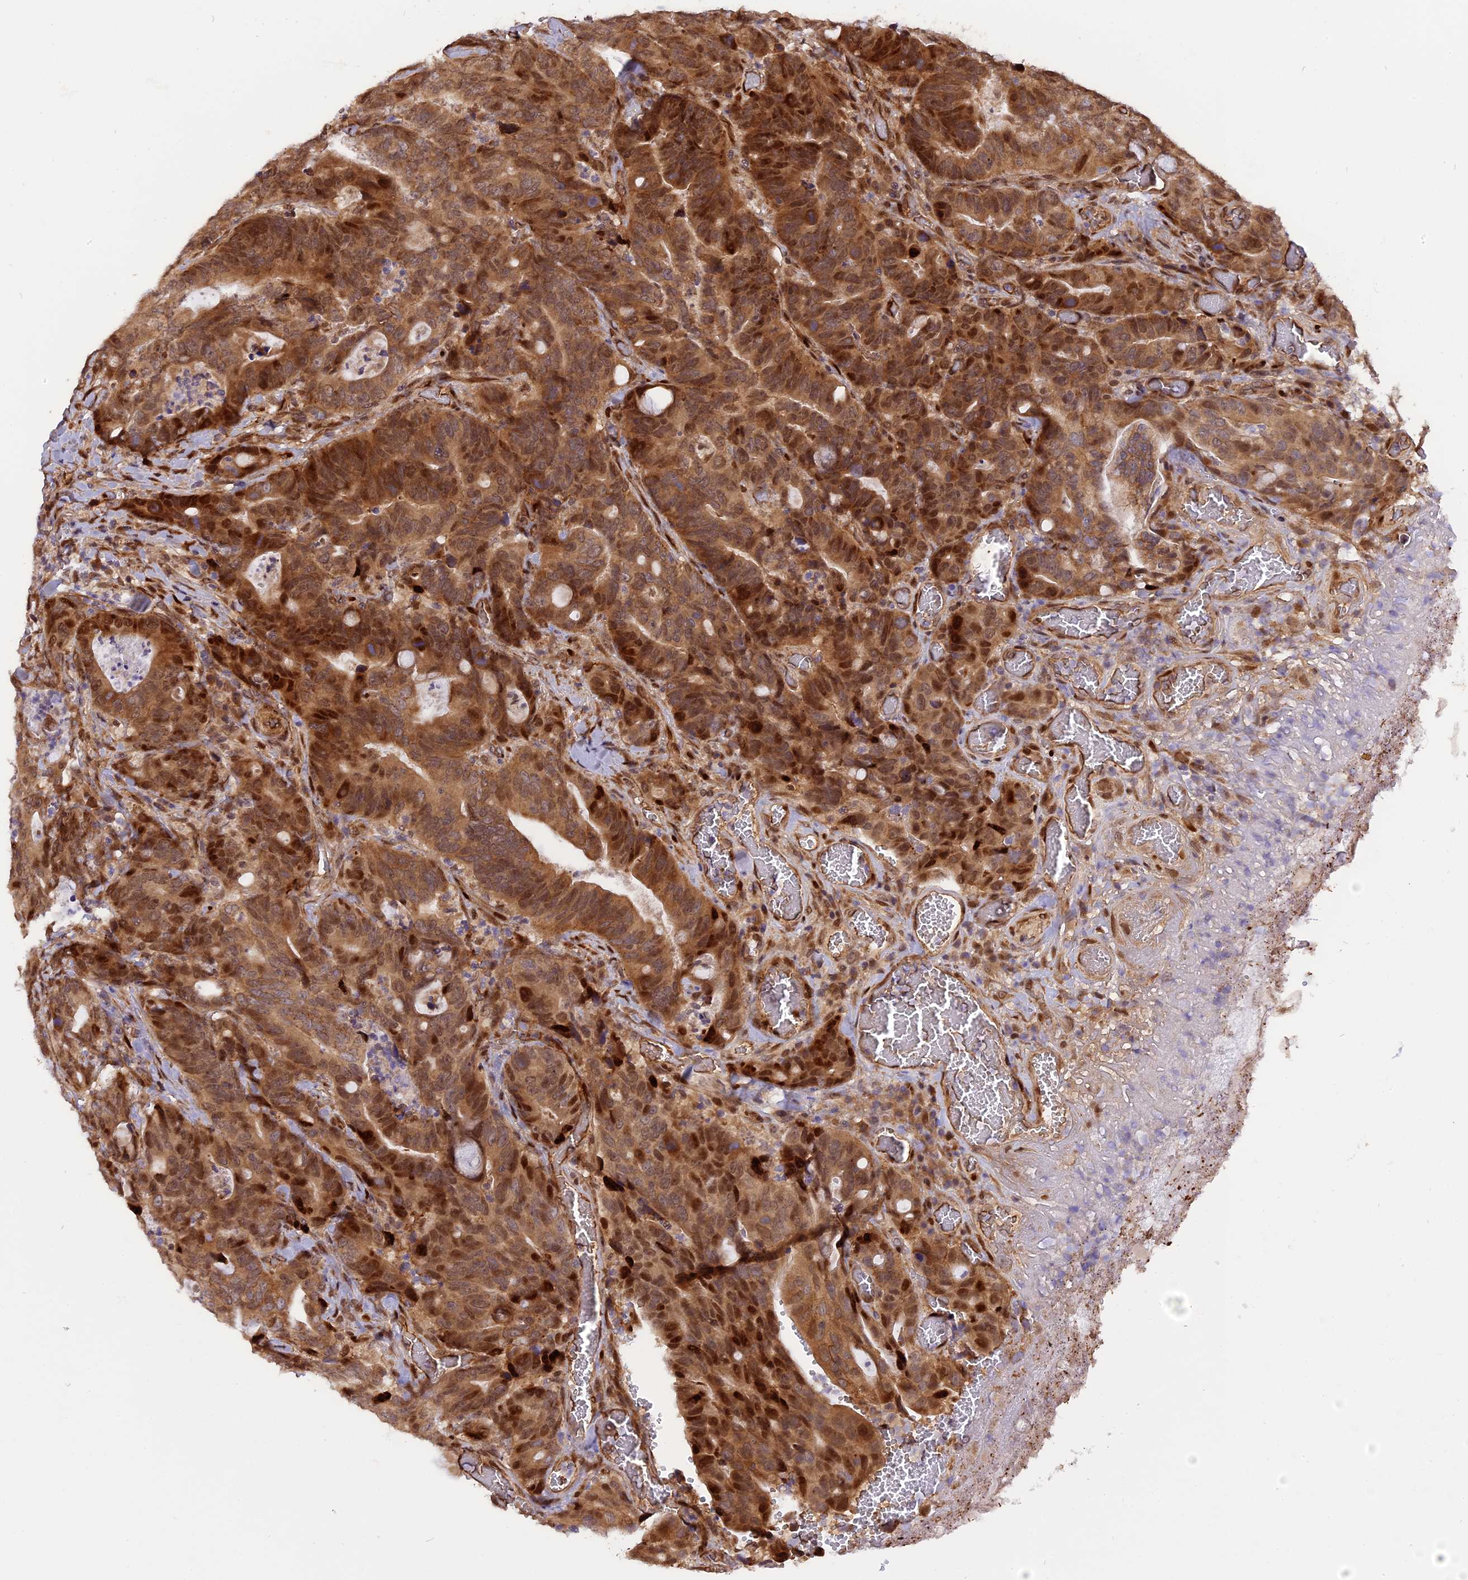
{"staining": {"intensity": "moderate", "quantity": ">75%", "location": "cytoplasmic/membranous,nuclear"}, "tissue": "colorectal cancer", "cell_type": "Tumor cells", "image_type": "cancer", "snomed": [{"axis": "morphology", "description": "Adenocarcinoma, NOS"}, {"axis": "topography", "description": "Colon"}], "caption": "An immunohistochemistry histopathology image of tumor tissue is shown. Protein staining in brown labels moderate cytoplasmic/membranous and nuclear positivity in colorectal cancer within tumor cells. The protein is stained brown, and the nuclei are stained in blue (DAB (3,3'-diaminobenzidine) IHC with brightfield microscopy, high magnification).", "gene": "MICALL1", "patient": {"sex": "female", "age": 82}}